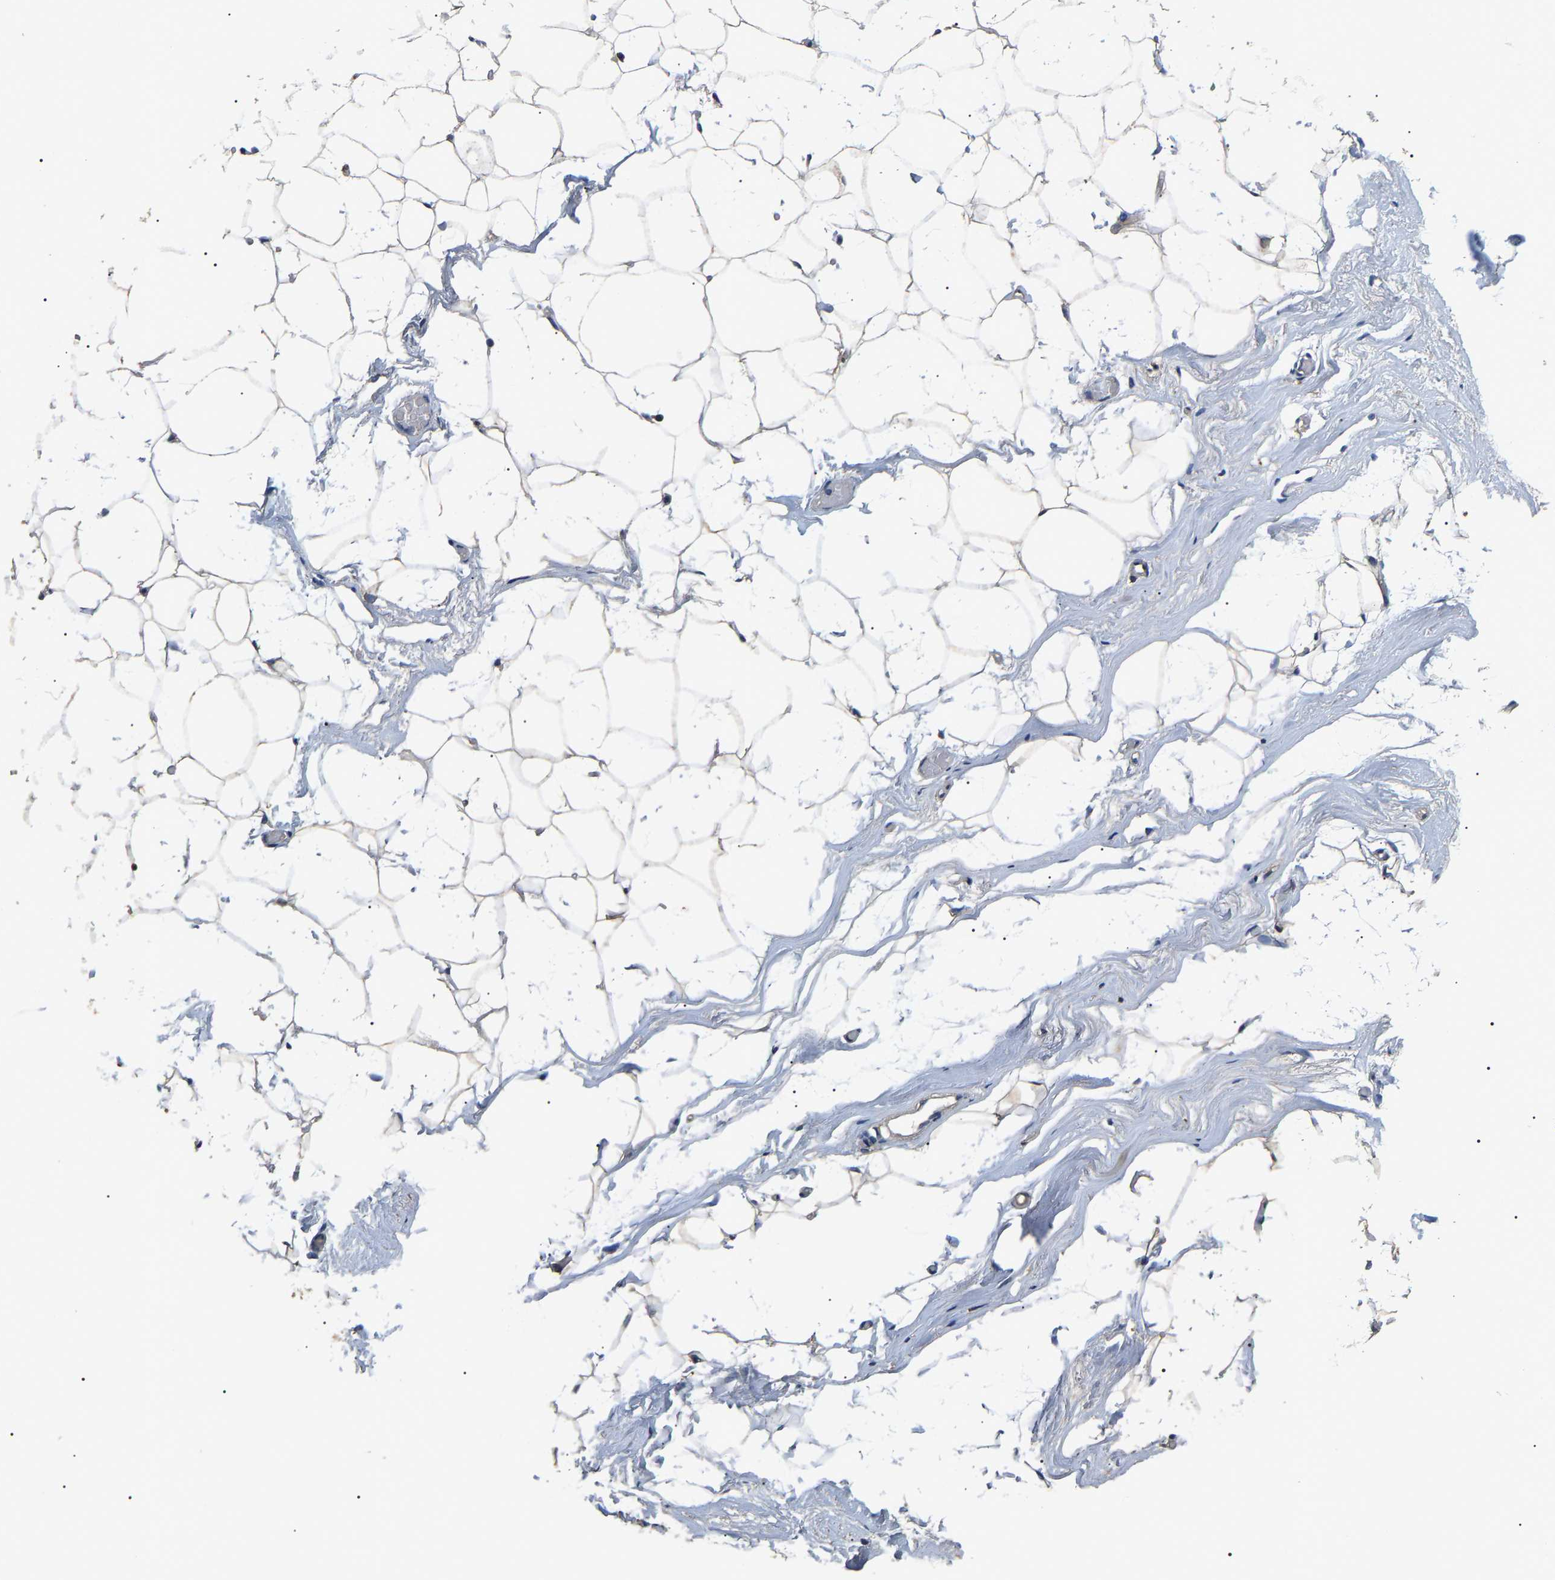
{"staining": {"intensity": "weak", "quantity": ">75%", "location": "cytoplasmic/membranous"}, "tissue": "adipose tissue", "cell_type": "Adipocytes", "image_type": "normal", "snomed": [{"axis": "morphology", "description": "Normal tissue, NOS"}, {"axis": "topography", "description": "Breast"}, {"axis": "topography", "description": "Soft tissue"}], "caption": "Protein staining demonstrates weak cytoplasmic/membranous positivity in approximately >75% of adipocytes in benign adipose tissue.", "gene": "PSMD8", "patient": {"sex": "female", "age": 75}}